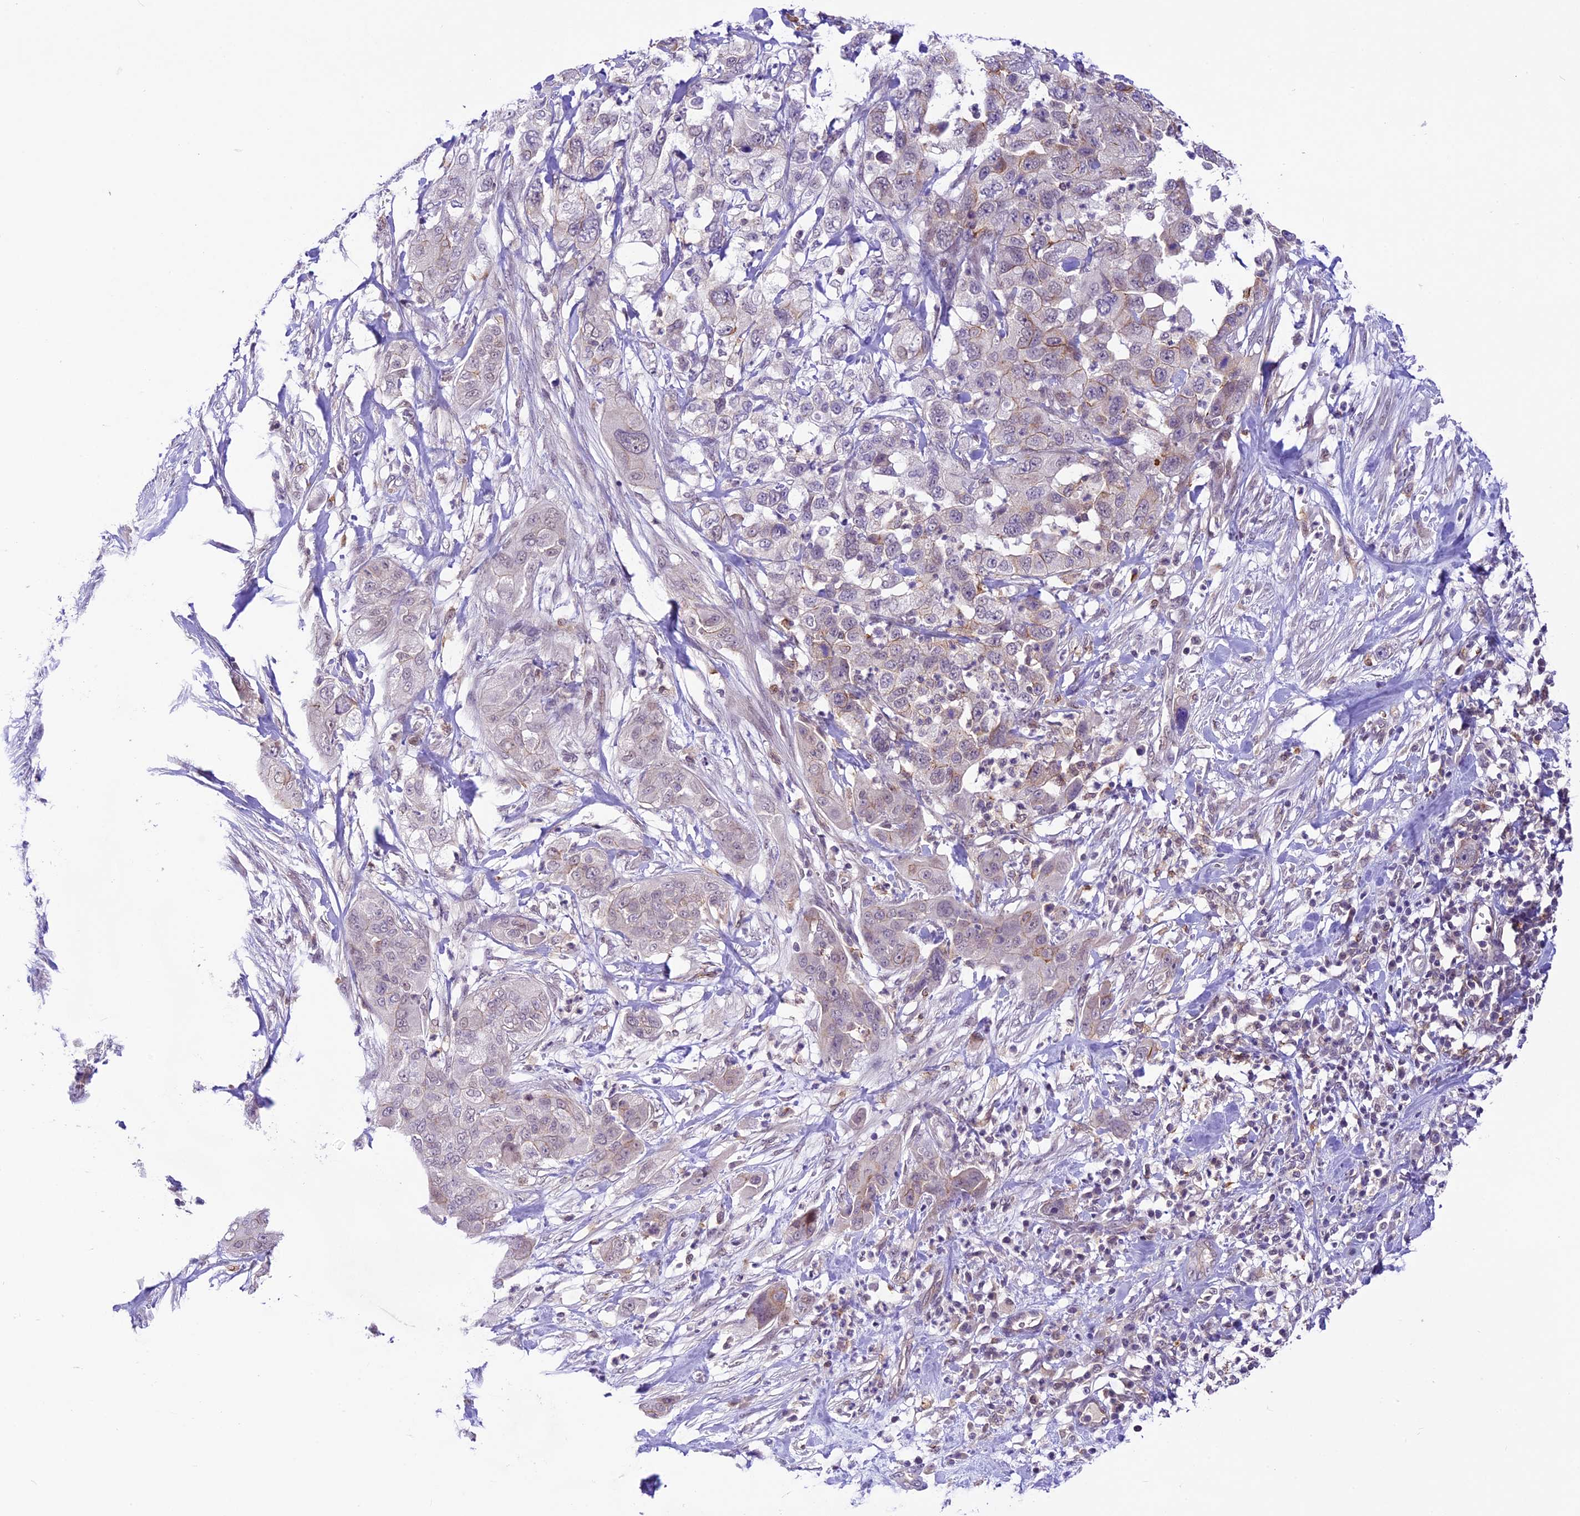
{"staining": {"intensity": "negative", "quantity": "none", "location": "none"}, "tissue": "pancreatic cancer", "cell_type": "Tumor cells", "image_type": "cancer", "snomed": [{"axis": "morphology", "description": "Adenocarcinoma, NOS"}, {"axis": "topography", "description": "Pancreas"}], "caption": "Pancreatic adenocarcinoma was stained to show a protein in brown. There is no significant staining in tumor cells.", "gene": "SHKBP1", "patient": {"sex": "female", "age": 78}}